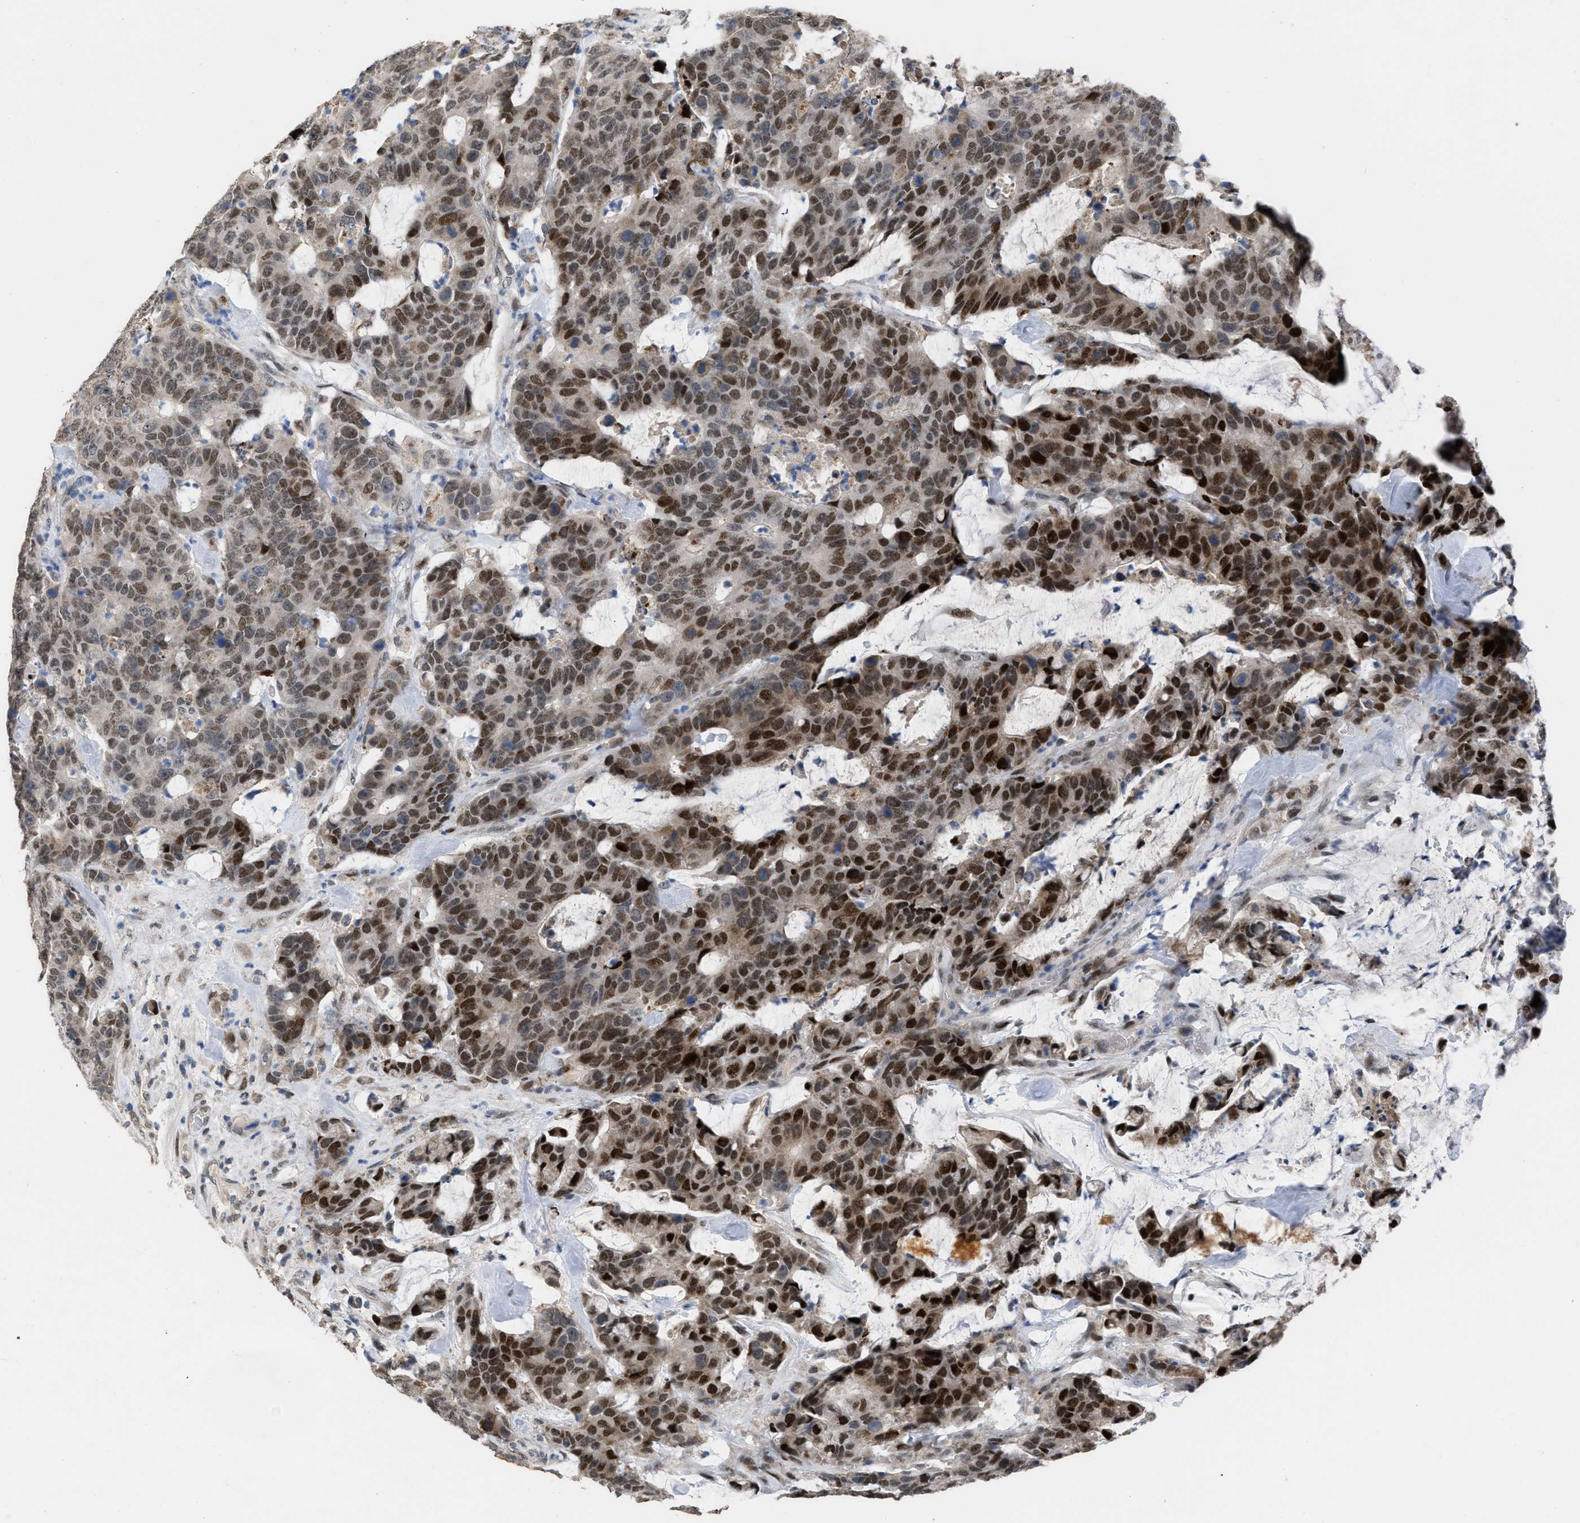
{"staining": {"intensity": "strong", "quantity": "25%-75%", "location": "nuclear"}, "tissue": "colorectal cancer", "cell_type": "Tumor cells", "image_type": "cancer", "snomed": [{"axis": "morphology", "description": "Adenocarcinoma, NOS"}, {"axis": "topography", "description": "Colon"}], "caption": "A micrograph of colorectal adenocarcinoma stained for a protein displays strong nuclear brown staining in tumor cells.", "gene": "SETDB1", "patient": {"sex": "female", "age": 86}}